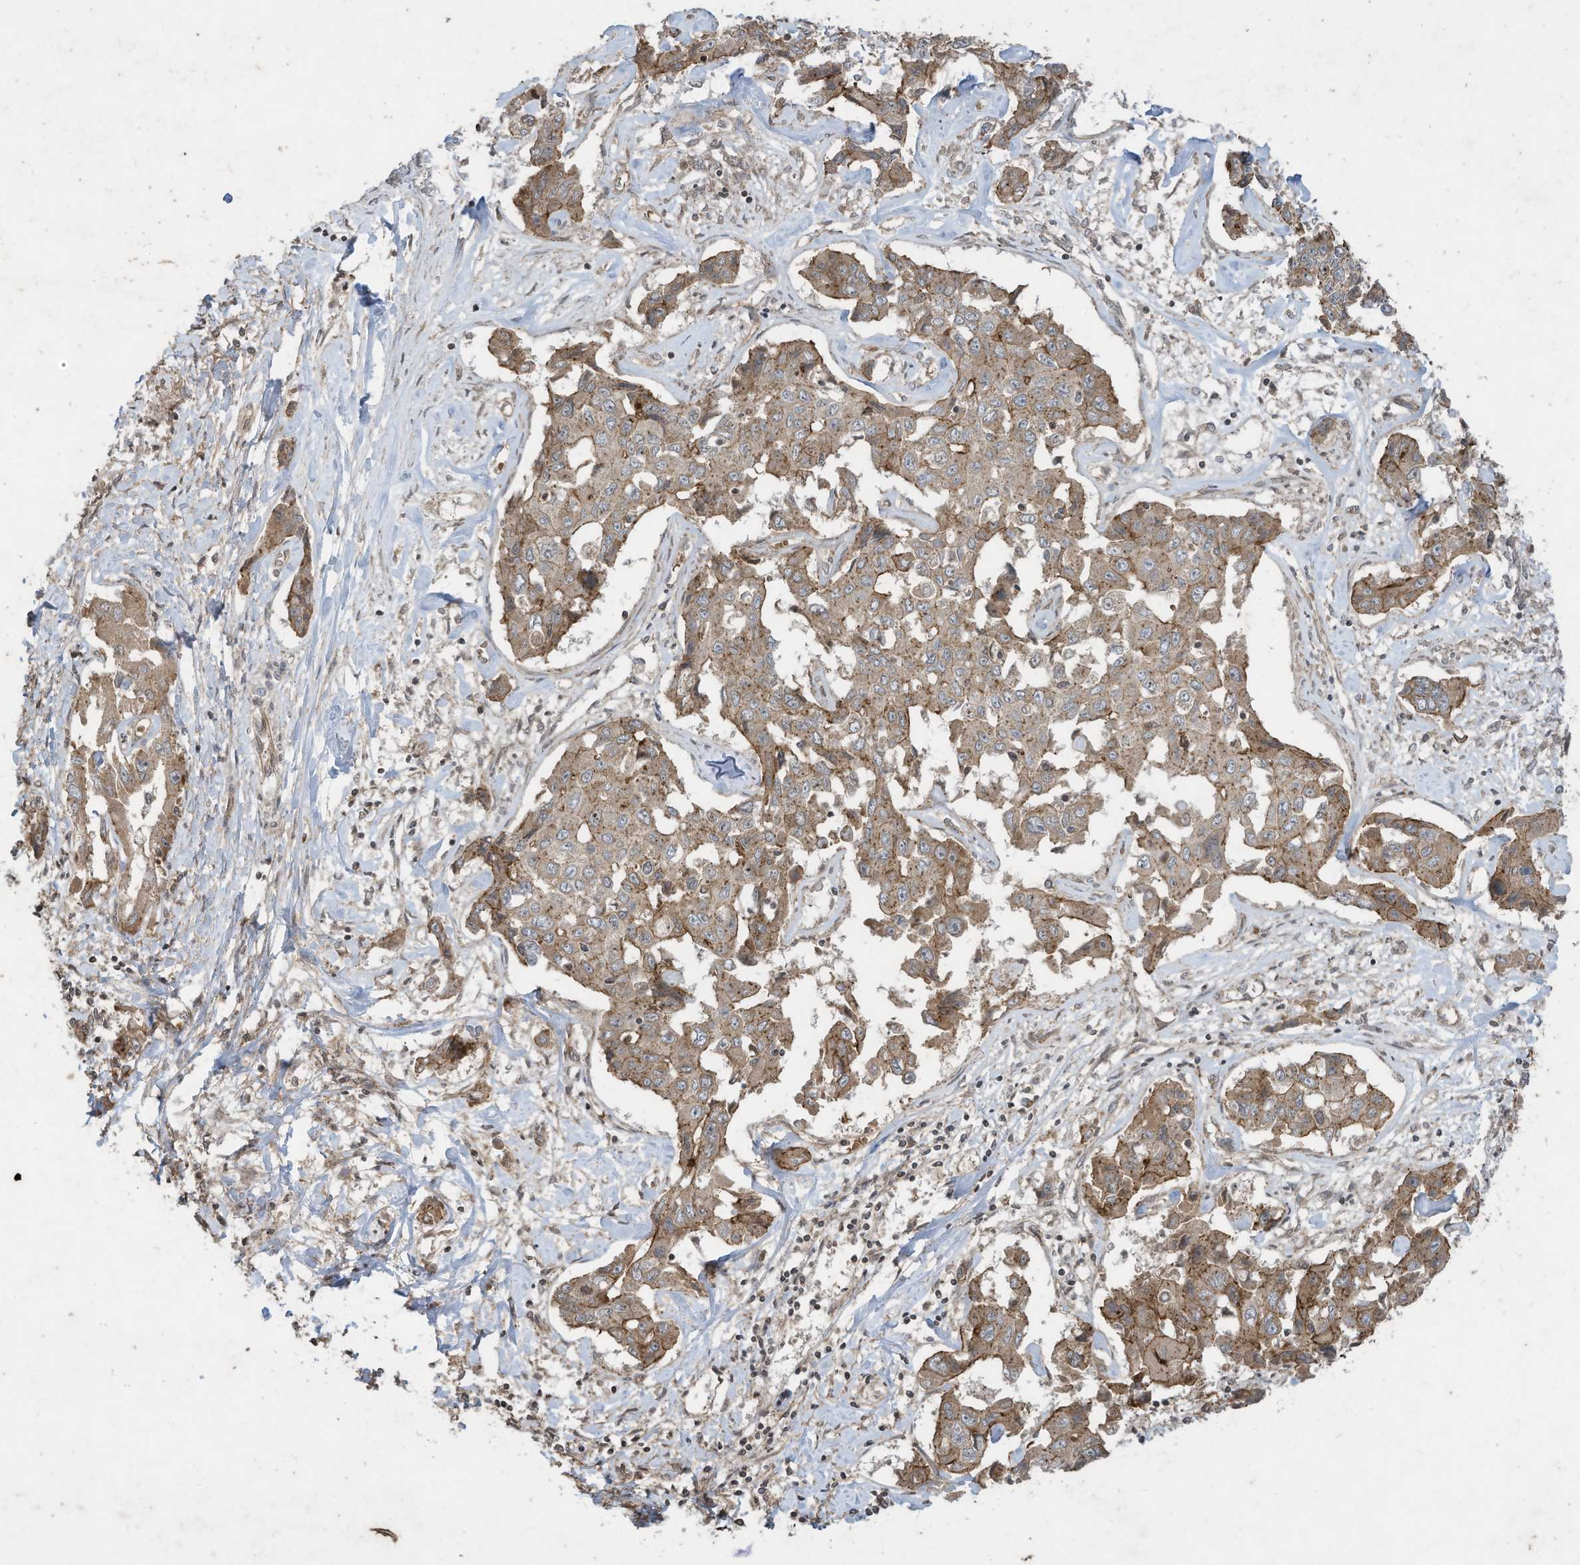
{"staining": {"intensity": "moderate", "quantity": ">75%", "location": "cytoplasmic/membranous"}, "tissue": "liver cancer", "cell_type": "Tumor cells", "image_type": "cancer", "snomed": [{"axis": "morphology", "description": "Cholangiocarcinoma"}, {"axis": "topography", "description": "Liver"}], "caption": "Immunohistochemistry photomicrograph of human liver cancer (cholangiocarcinoma) stained for a protein (brown), which demonstrates medium levels of moderate cytoplasmic/membranous staining in approximately >75% of tumor cells.", "gene": "MATN2", "patient": {"sex": "male", "age": 59}}